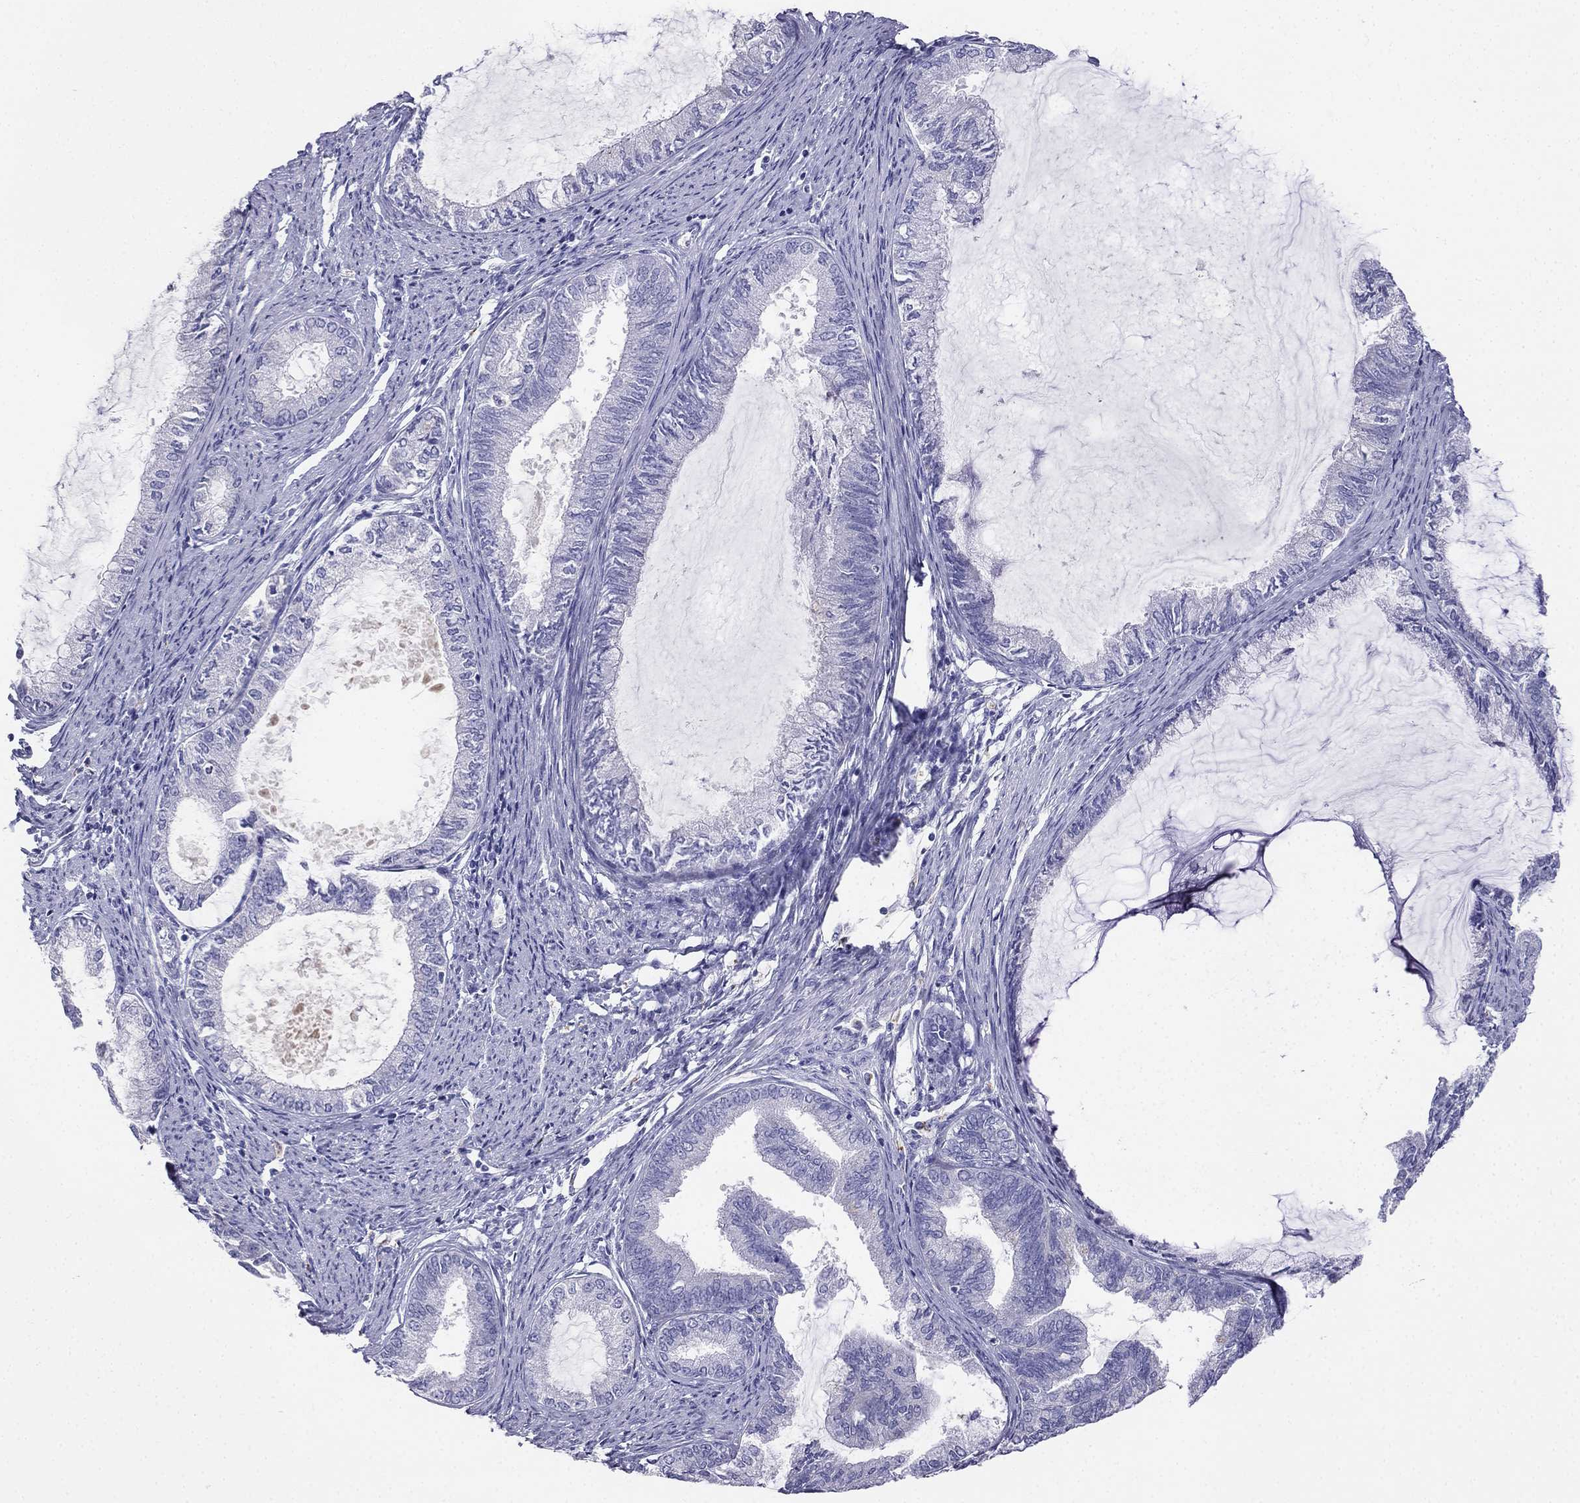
{"staining": {"intensity": "negative", "quantity": "none", "location": "none"}, "tissue": "endometrial cancer", "cell_type": "Tumor cells", "image_type": "cancer", "snomed": [{"axis": "morphology", "description": "Adenocarcinoma, NOS"}, {"axis": "topography", "description": "Endometrium"}], "caption": "A micrograph of human endometrial adenocarcinoma is negative for staining in tumor cells.", "gene": "ALOXE3", "patient": {"sex": "female", "age": 86}}